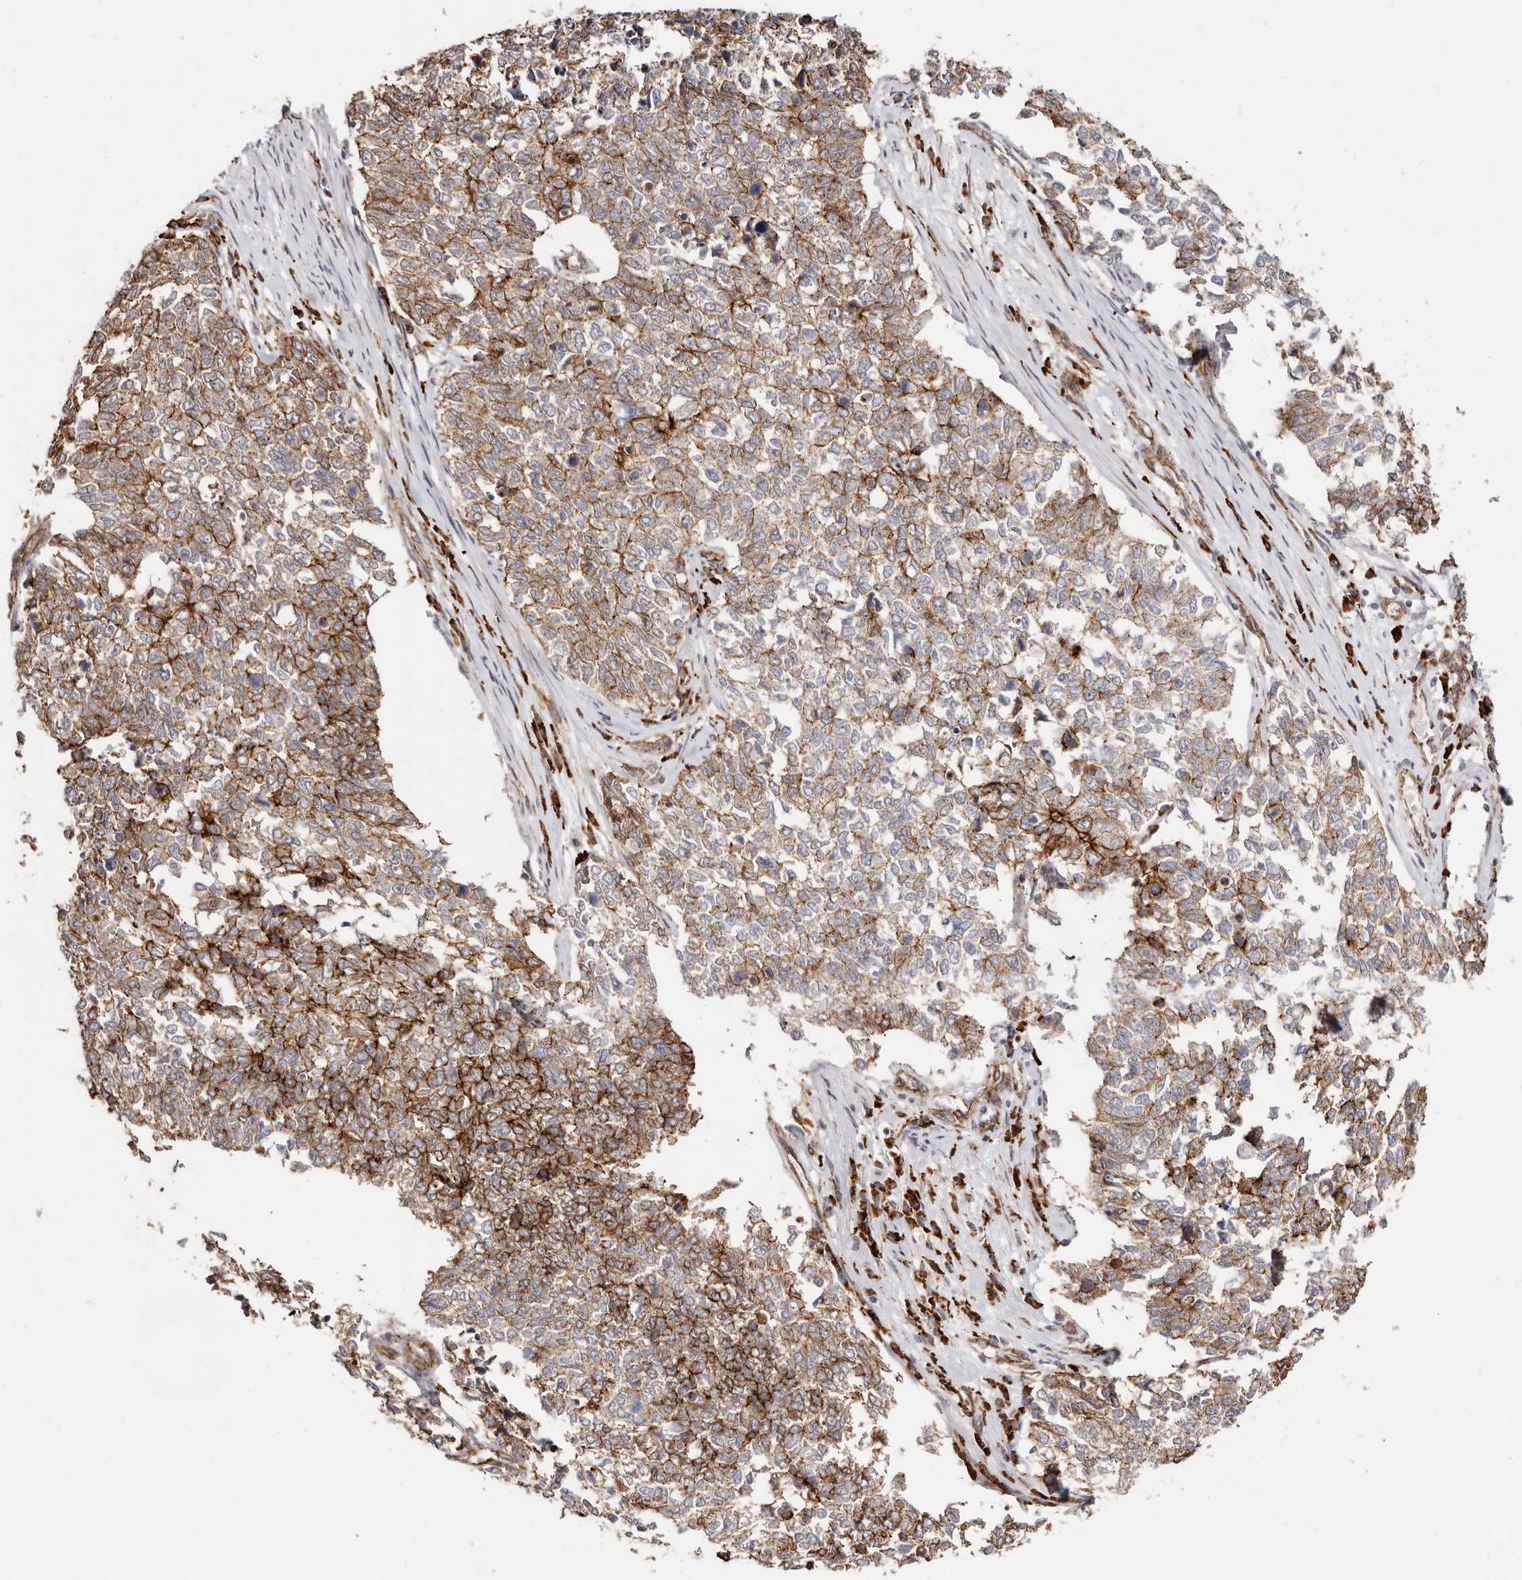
{"staining": {"intensity": "moderate", "quantity": ">75%", "location": "cytoplasmic/membranous"}, "tissue": "cervical cancer", "cell_type": "Tumor cells", "image_type": "cancer", "snomed": [{"axis": "morphology", "description": "Squamous cell carcinoma, NOS"}, {"axis": "topography", "description": "Cervix"}], "caption": "Human cervical cancer stained for a protein (brown) exhibits moderate cytoplasmic/membranous positive expression in about >75% of tumor cells.", "gene": "CTNNB1", "patient": {"sex": "female", "age": 63}}